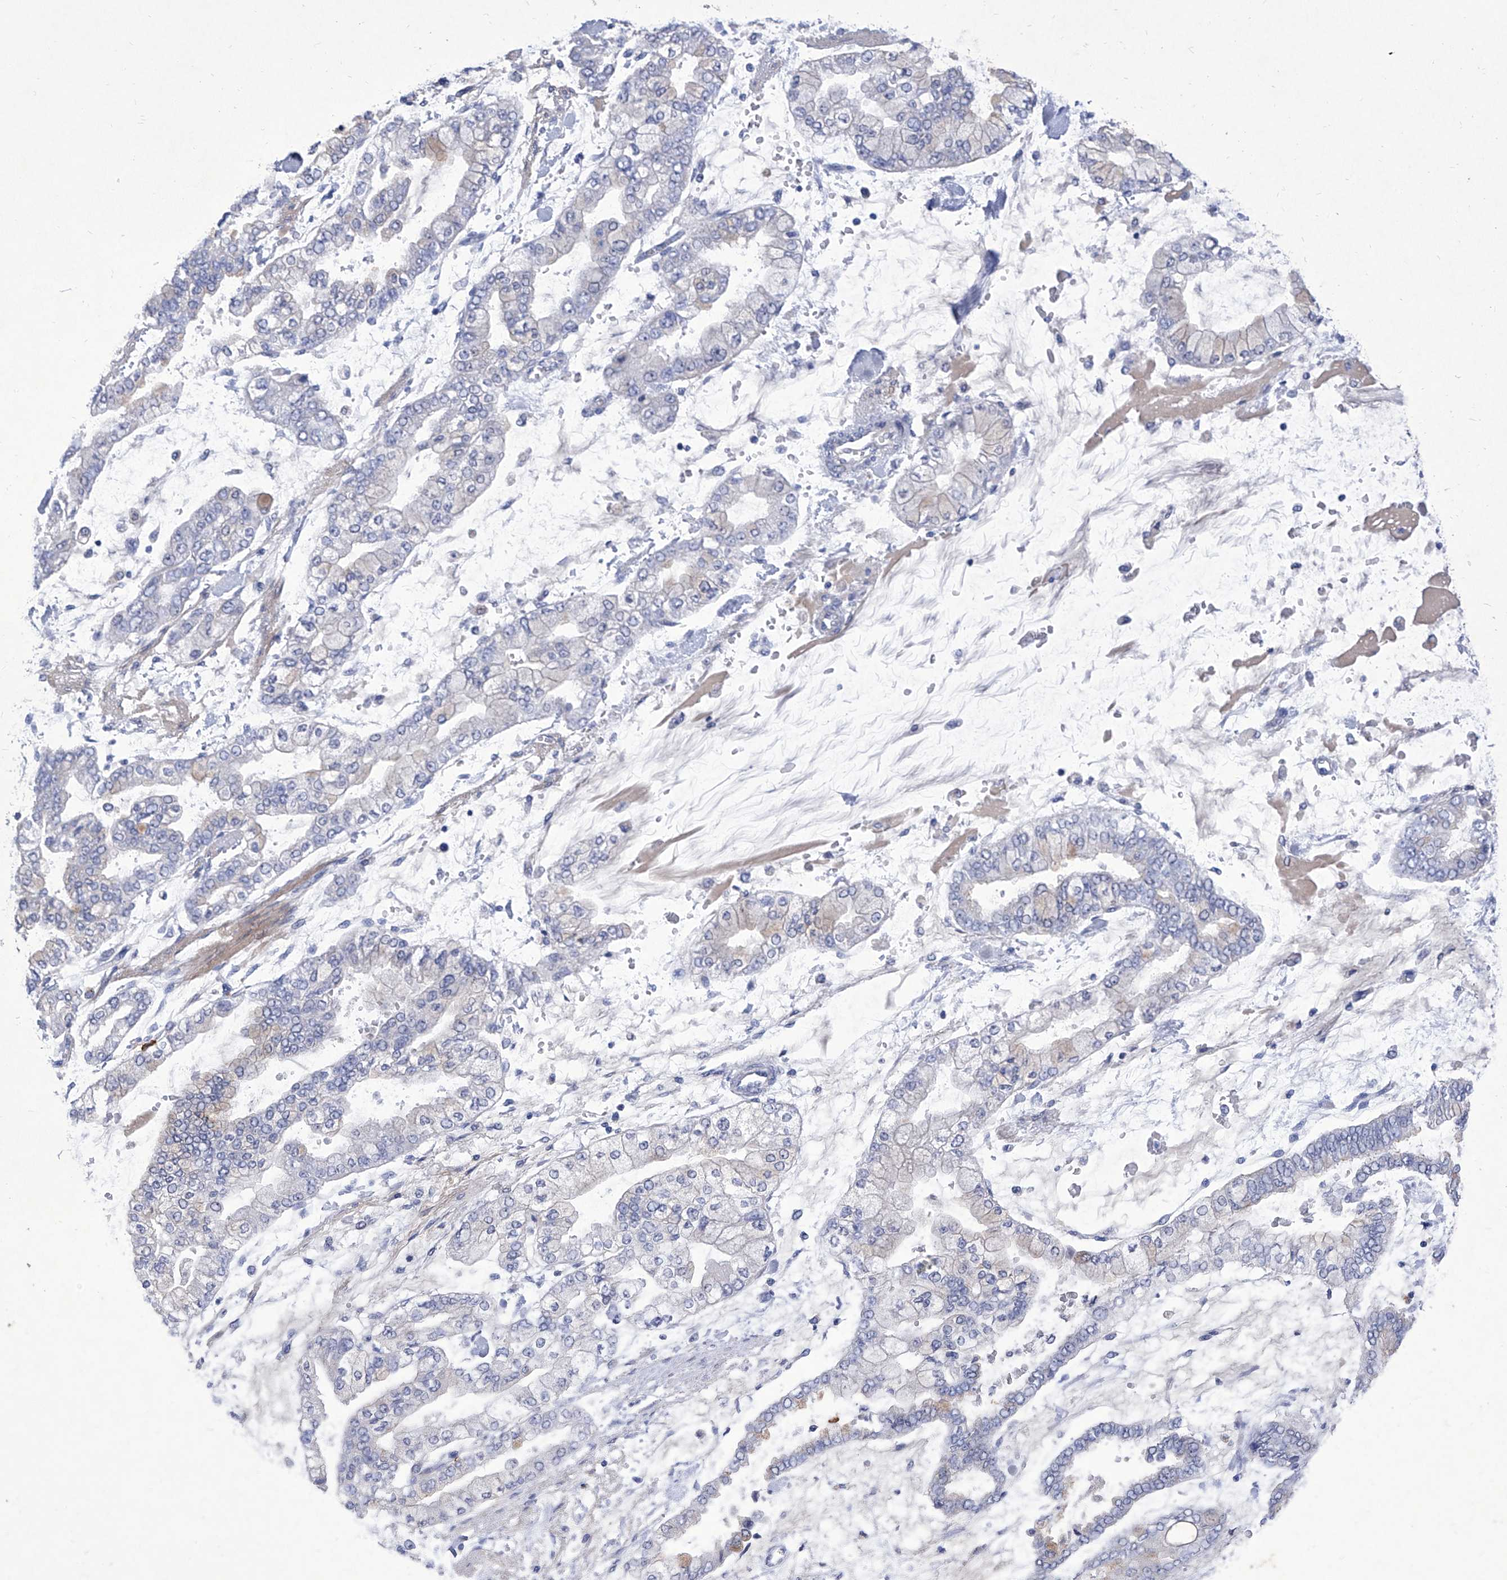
{"staining": {"intensity": "negative", "quantity": "none", "location": "none"}, "tissue": "stomach cancer", "cell_type": "Tumor cells", "image_type": "cancer", "snomed": [{"axis": "morphology", "description": "Normal tissue, NOS"}, {"axis": "morphology", "description": "Adenocarcinoma, NOS"}, {"axis": "topography", "description": "Stomach, upper"}, {"axis": "topography", "description": "Stomach"}], "caption": "Micrograph shows no significant protein positivity in tumor cells of stomach adenocarcinoma.", "gene": "IFNL2", "patient": {"sex": "male", "age": 76}}